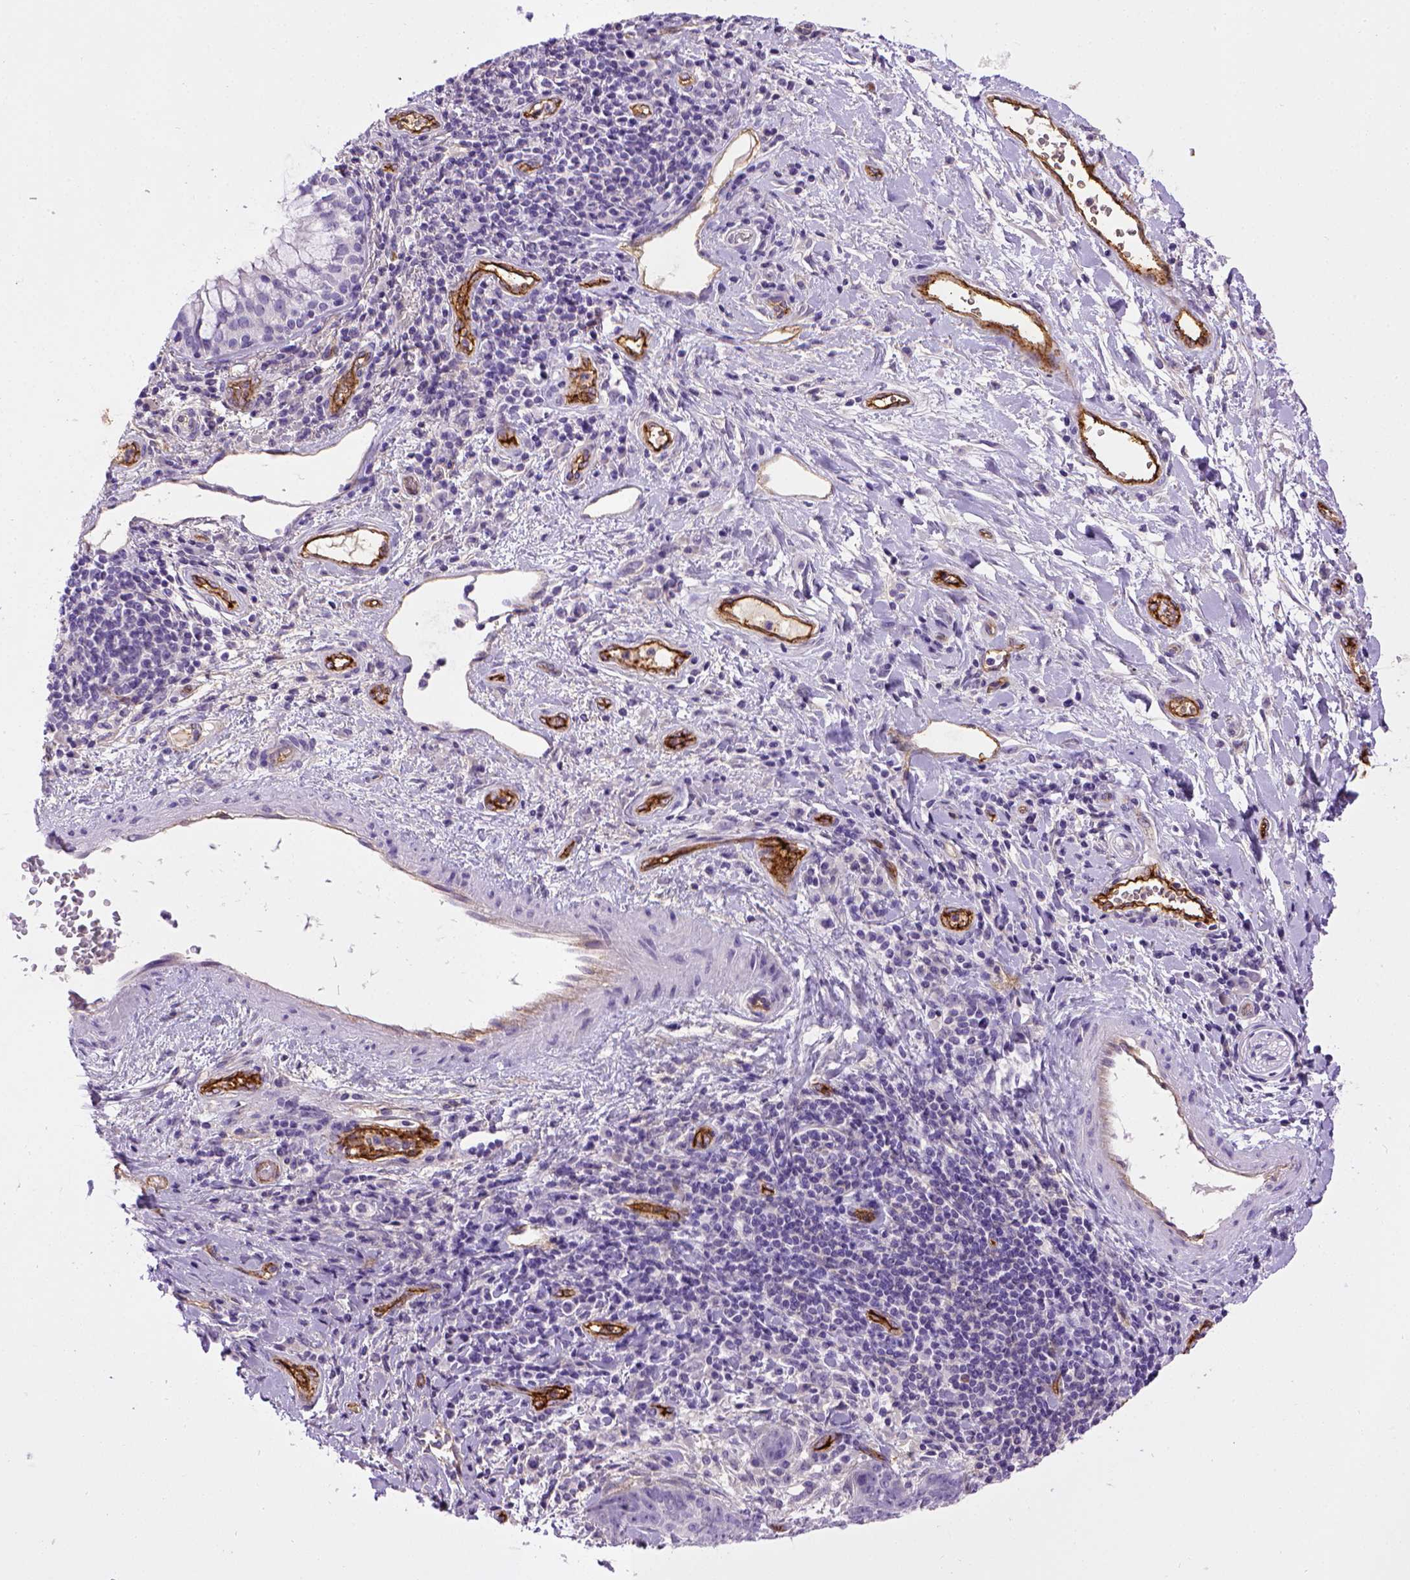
{"staining": {"intensity": "negative", "quantity": "none", "location": "none"}, "tissue": "lung cancer", "cell_type": "Tumor cells", "image_type": "cancer", "snomed": [{"axis": "morphology", "description": "Normal tissue, NOS"}, {"axis": "morphology", "description": "Squamous cell carcinoma, NOS"}, {"axis": "topography", "description": "Bronchus"}, {"axis": "topography", "description": "Lung"}], "caption": "This histopathology image is of lung cancer stained with immunohistochemistry to label a protein in brown with the nuclei are counter-stained blue. There is no expression in tumor cells.", "gene": "ENG", "patient": {"sex": "male", "age": 64}}